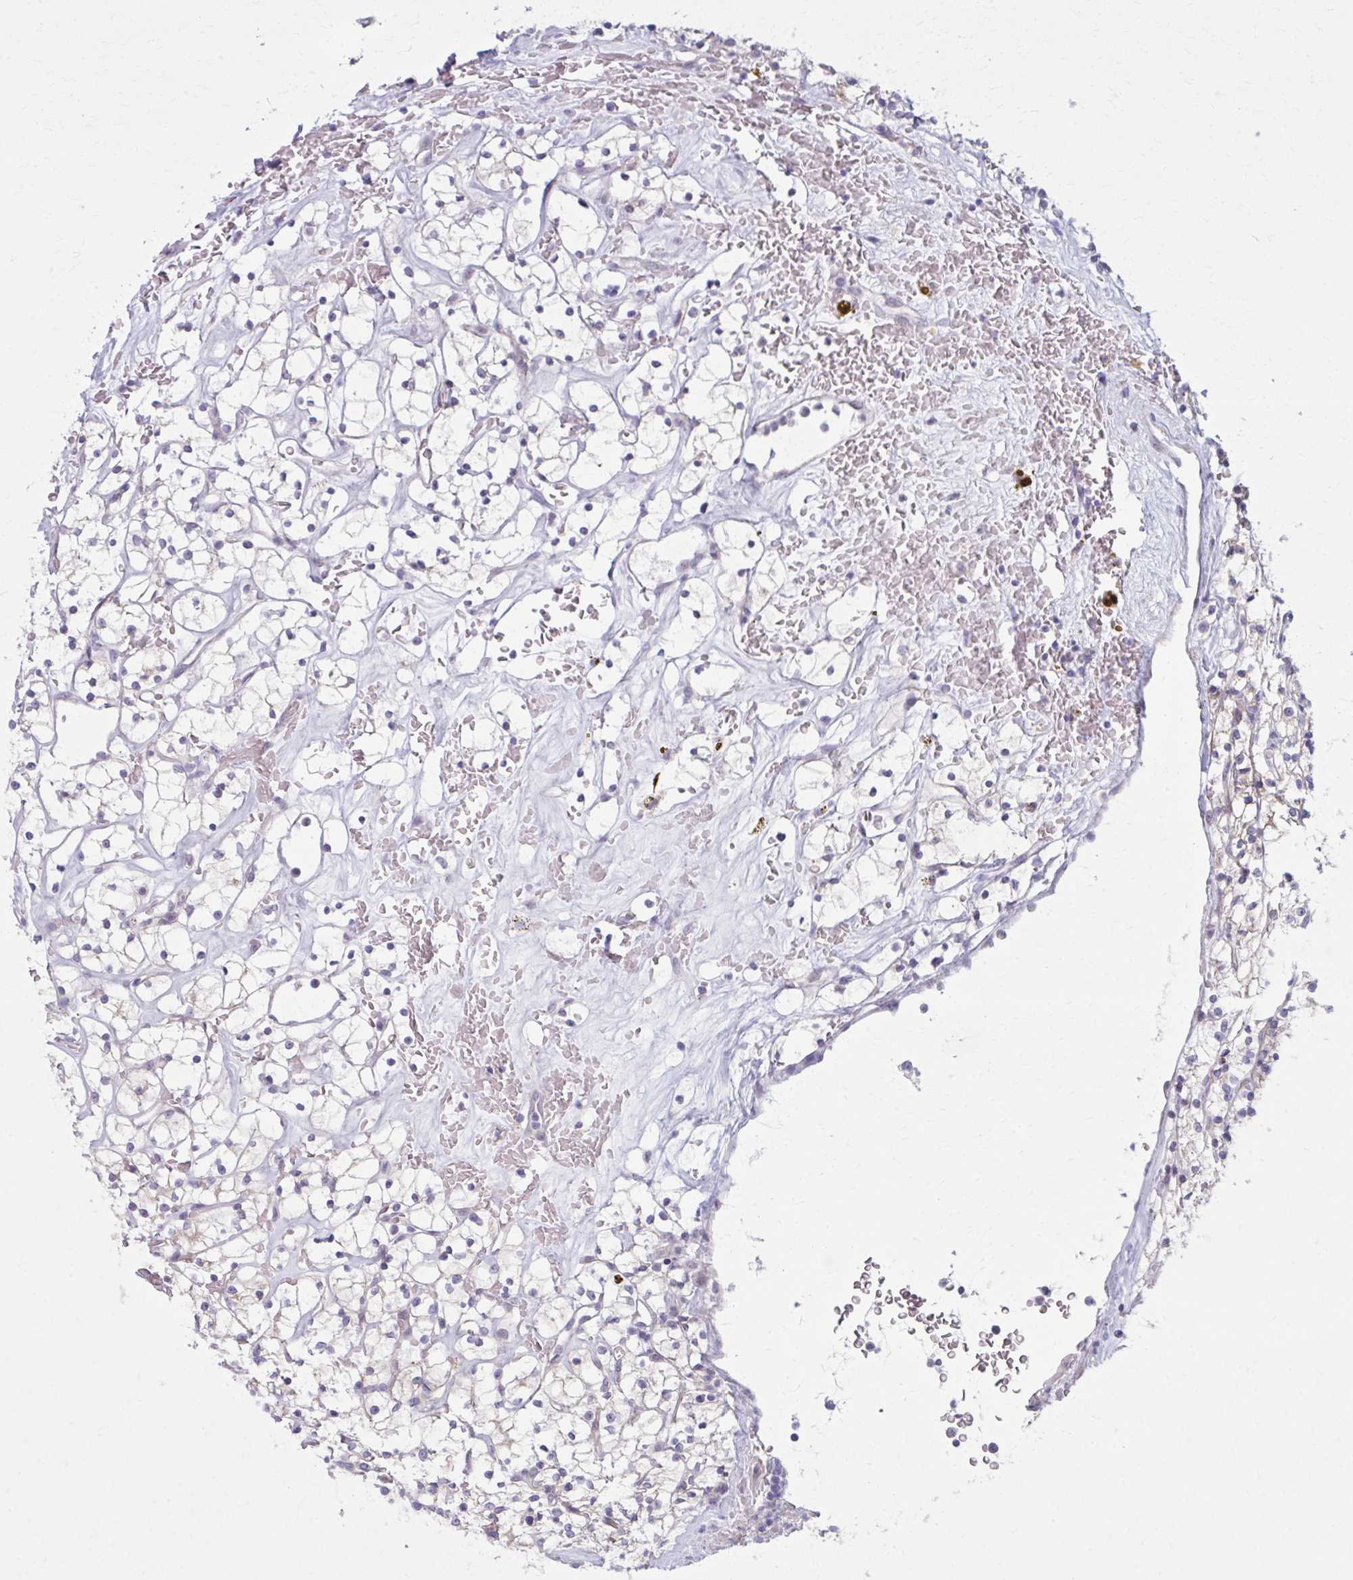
{"staining": {"intensity": "negative", "quantity": "none", "location": "none"}, "tissue": "renal cancer", "cell_type": "Tumor cells", "image_type": "cancer", "snomed": [{"axis": "morphology", "description": "Adenocarcinoma, NOS"}, {"axis": "topography", "description": "Kidney"}], "caption": "High magnification brightfield microscopy of renal cancer (adenocarcinoma) stained with DAB (3,3'-diaminobenzidine) (brown) and counterstained with hematoxylin (blue): tumor cells show no significant staining.", "gene": "NUMBL", "patient": {"sex": "female", "age": 64}}